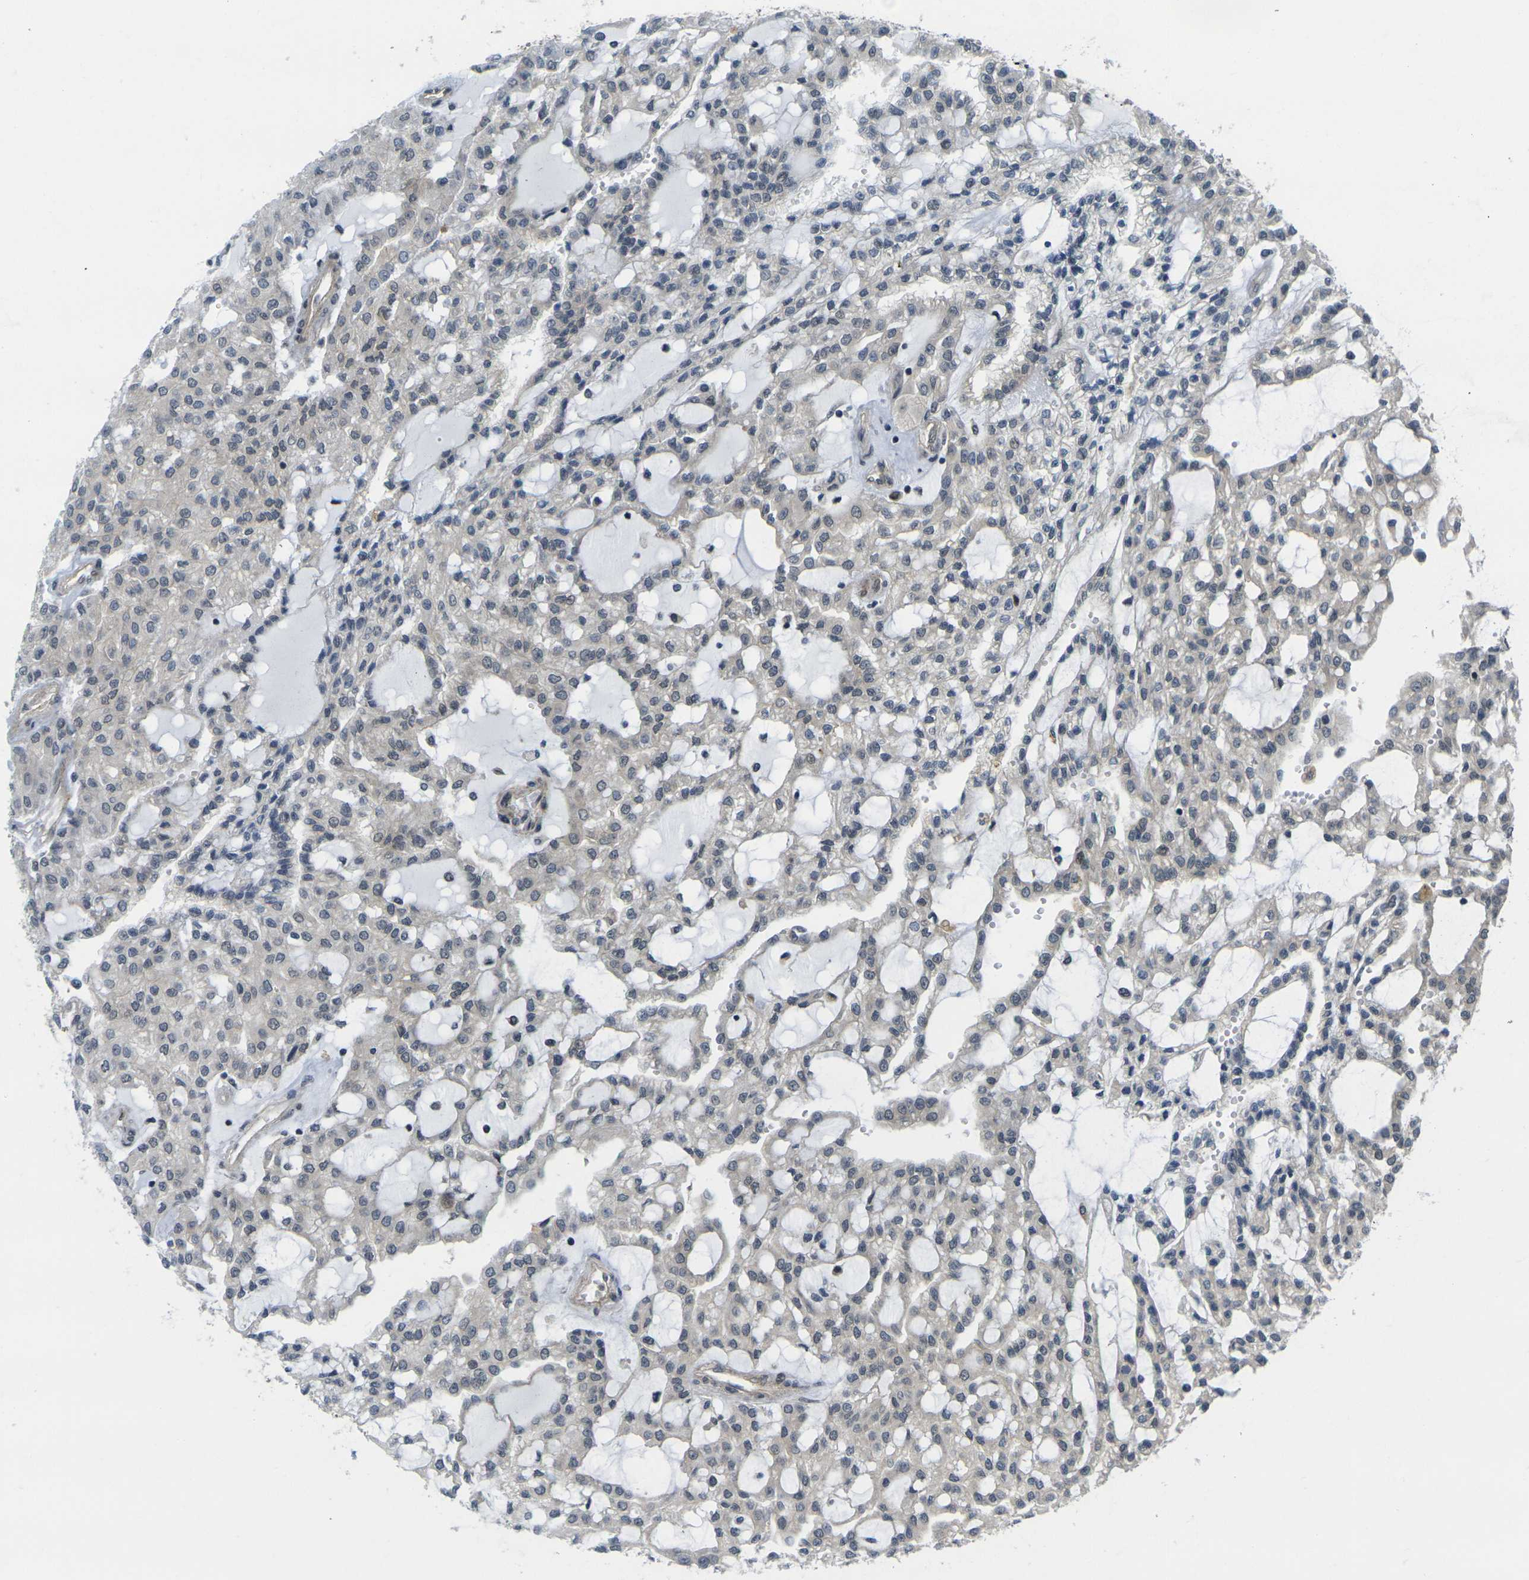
{"staining": {"intensity": "negative", "quantity": "none", "location": "none"}, "tissue": "renal cancer", "cell_type": "Tumor cells", "image_type": "cancer", "snomed": [{"axis": "morphology", "description": "Adenocarcinoma, NOS"}, {"axis": "topography", "description": "Kidney"}], "caption": "Immunohistochemistry micrograph of renal cancer stained for a protein (brown), which exhibits no positivity in tumor cells. The staining was performed using DAB to visualize the protein expression in brown, while the nuclei were stained in blue with hematoxylin (Magnification: 20x).", "gene": "KCTD10", "patient": {"sex": "male", "age": 63}}